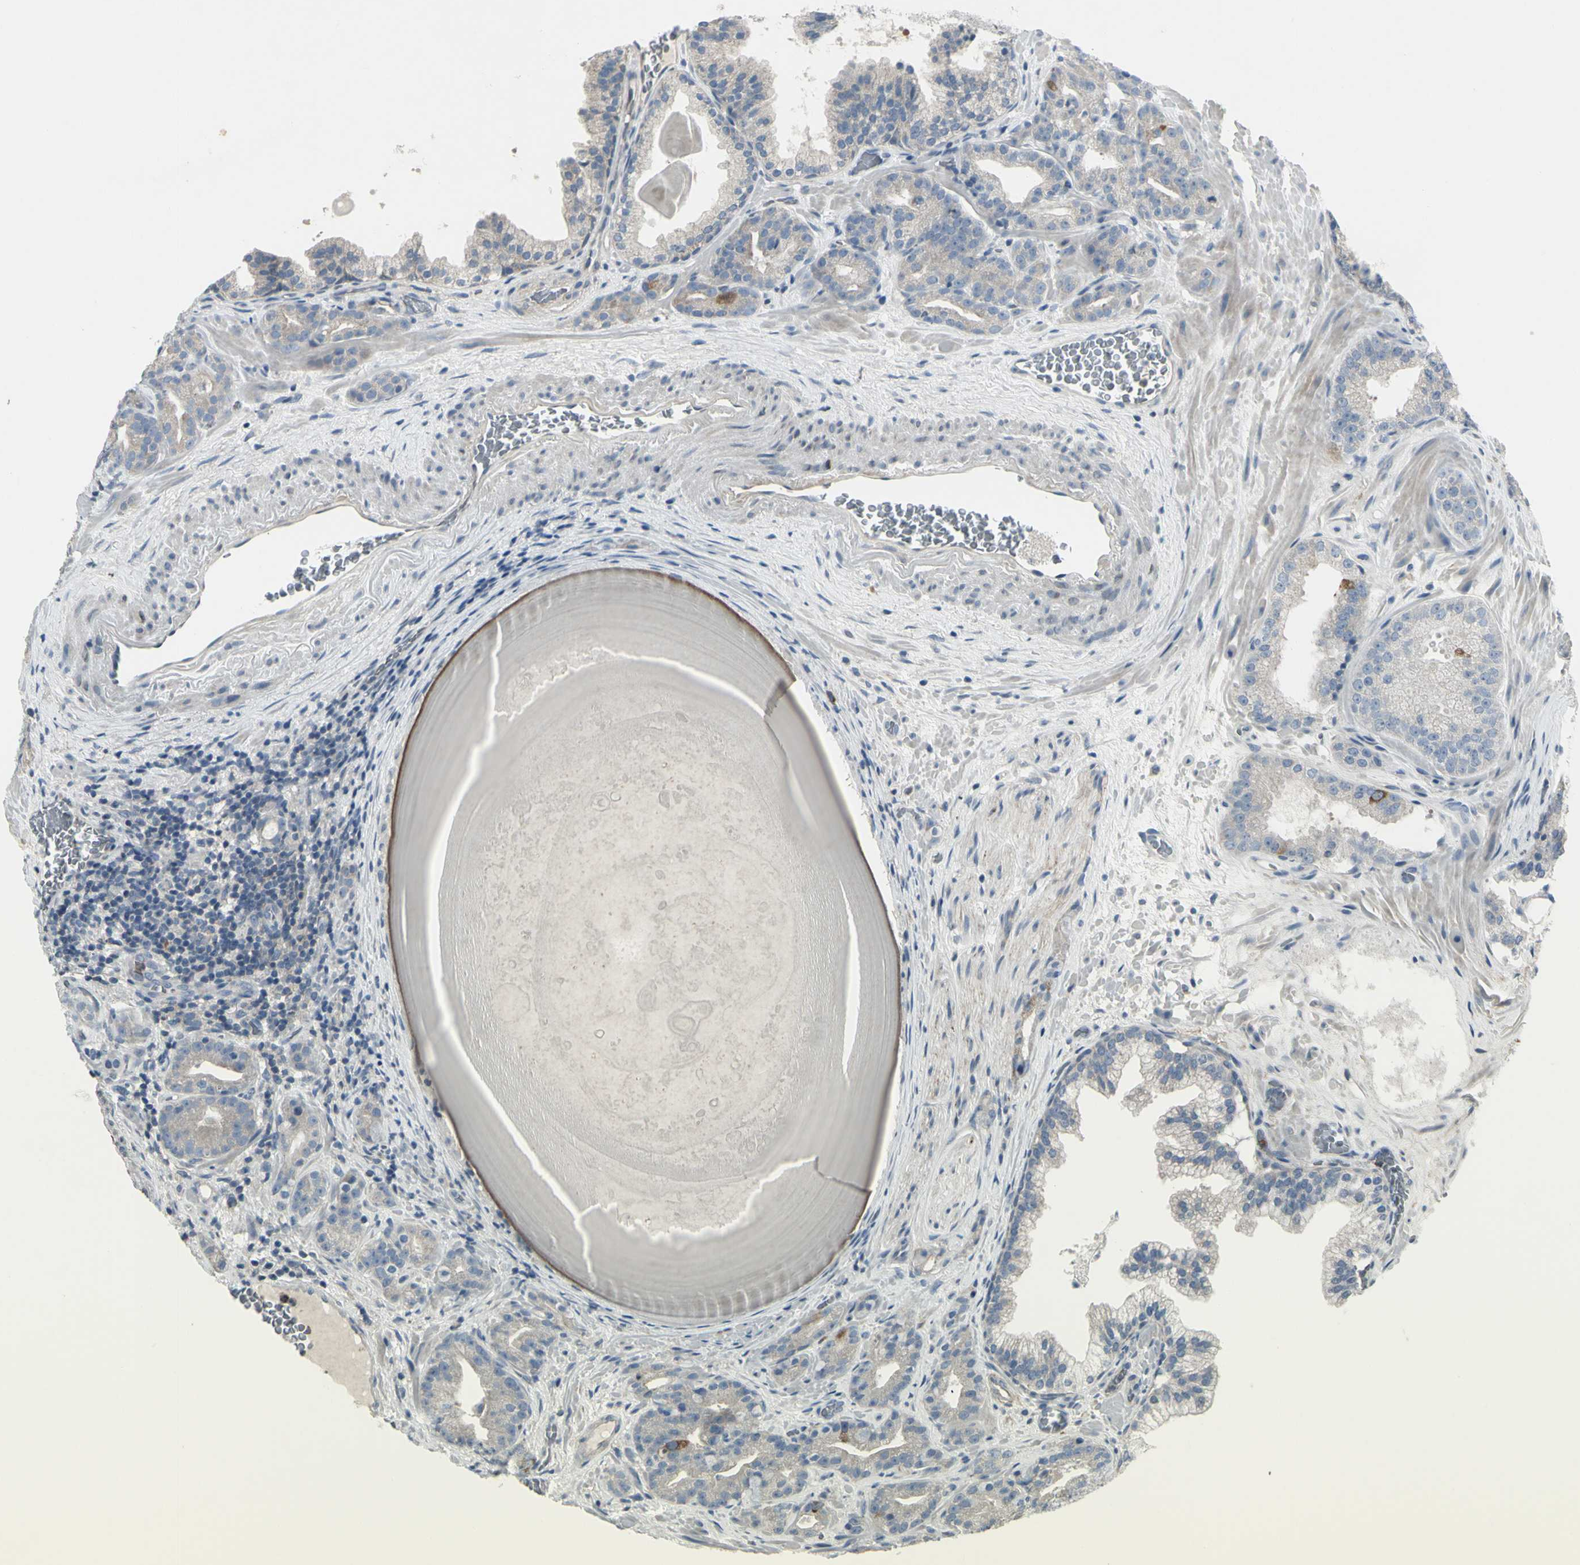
{"staining": {"intensity": "strong", "quantity": "<25%", "location": "cytoplasmic/membranous"}, "tissue": "prostate cancer", "cell_type": "Tumor cells", "image_type": "cancer", "snomed": [{"axis": "morphology", "description": "Adenocarcinoma, Low grade"}, {"axis": "topography", "description": "Prostate"}], "caption": "A photomicrograph of human adenocarcinoma (low-grade) (prostate) stained for a protein demonstrates strong cytoplasmic/membranous brown staining in tumor cells.", "gene": "CCNB2", "patient": {"sex": "male", "age": 63}}